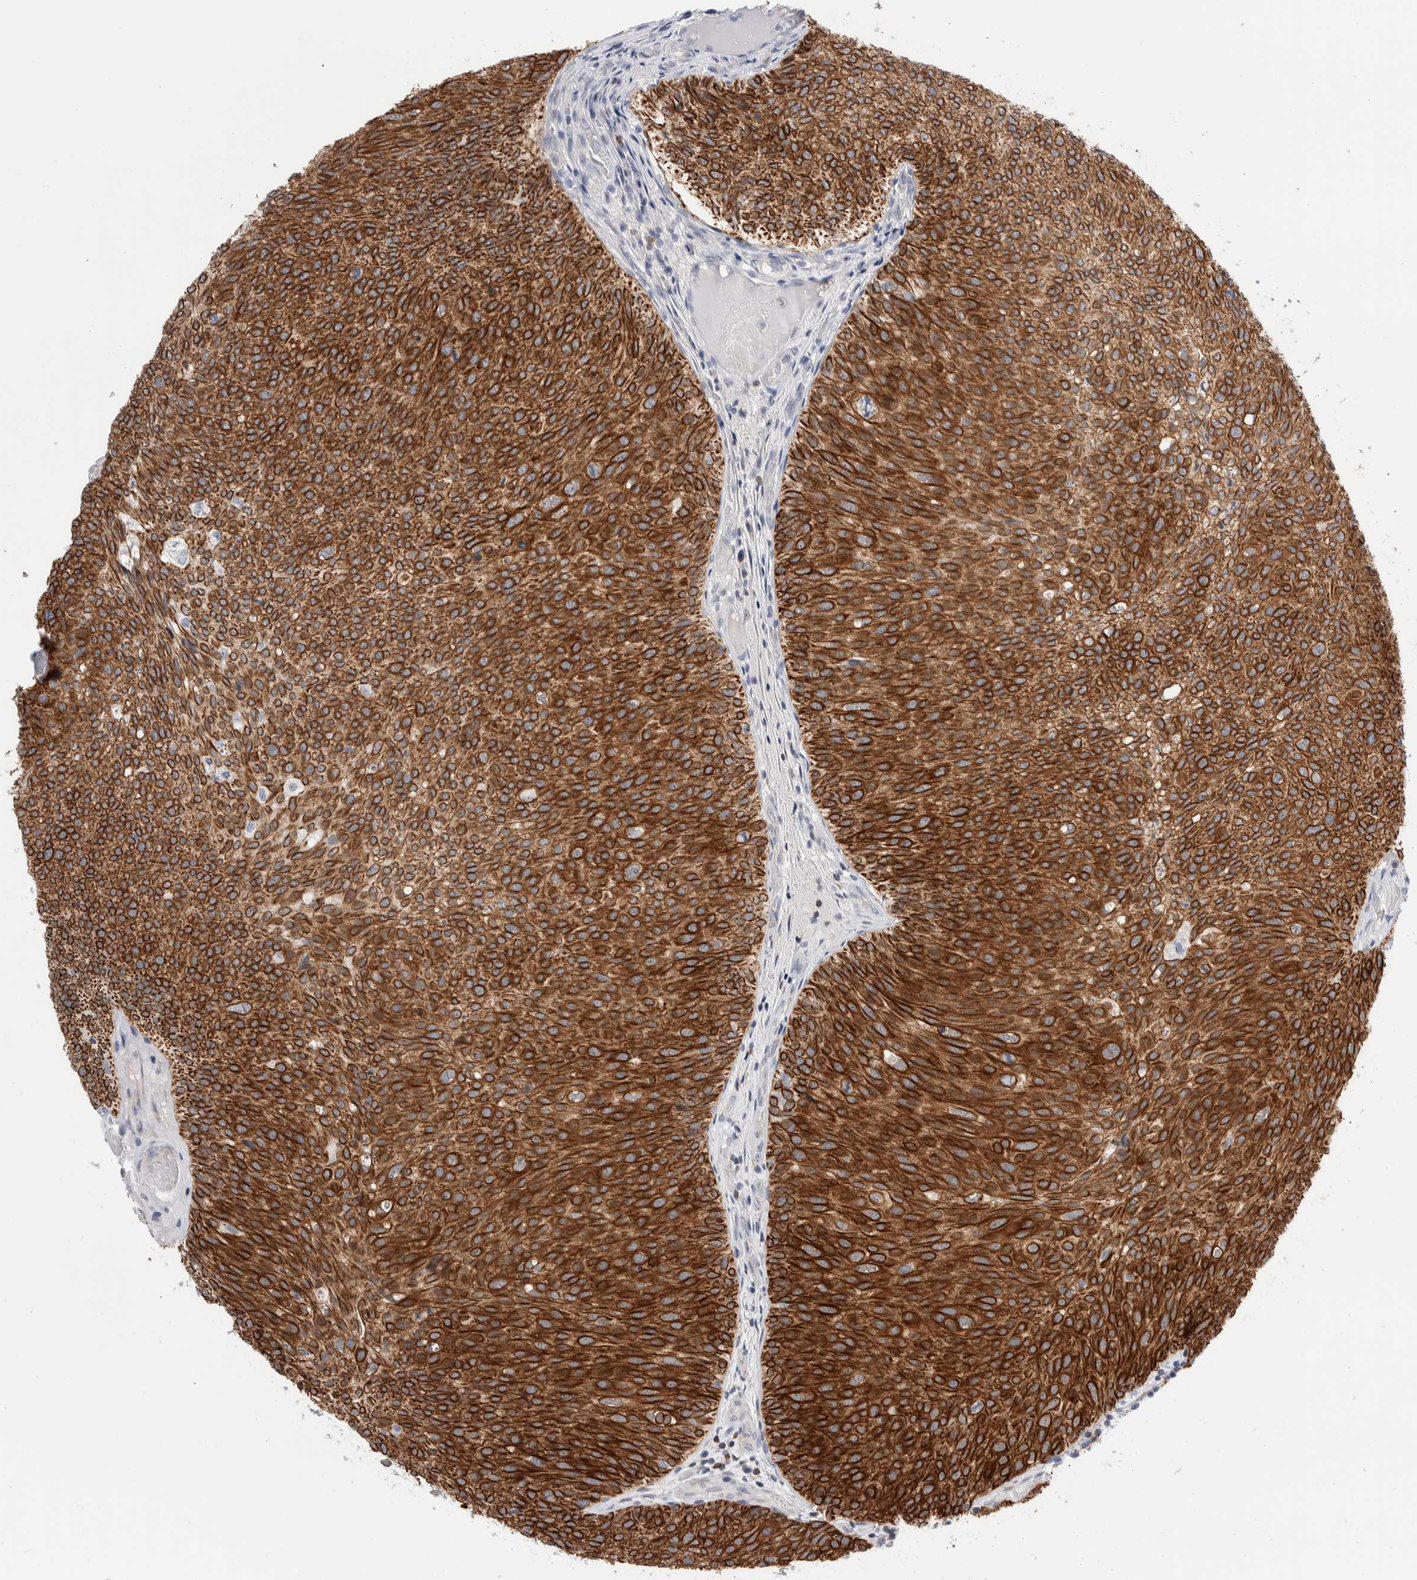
{"staining": {"intensity": "strong", "quantity": ">75%", "location": "cytoplasmic/membranous"}, "tissue": "urothelial cancer", "cell_type": "Tumor cells", "image_type": "cancer", "snomed": [{"axis": "morphology", "description": "Urothelial carcinoma, Low grade"}, {"axis": "topography", "description": "Urinary bladder"}], "caption": "Urothelial carcinoma (low-grade) stained with a protein marker exhibits strong staining in tumor cells.", "gene": "C1orf112", "patient": {"sex": "male", "age": 86}}